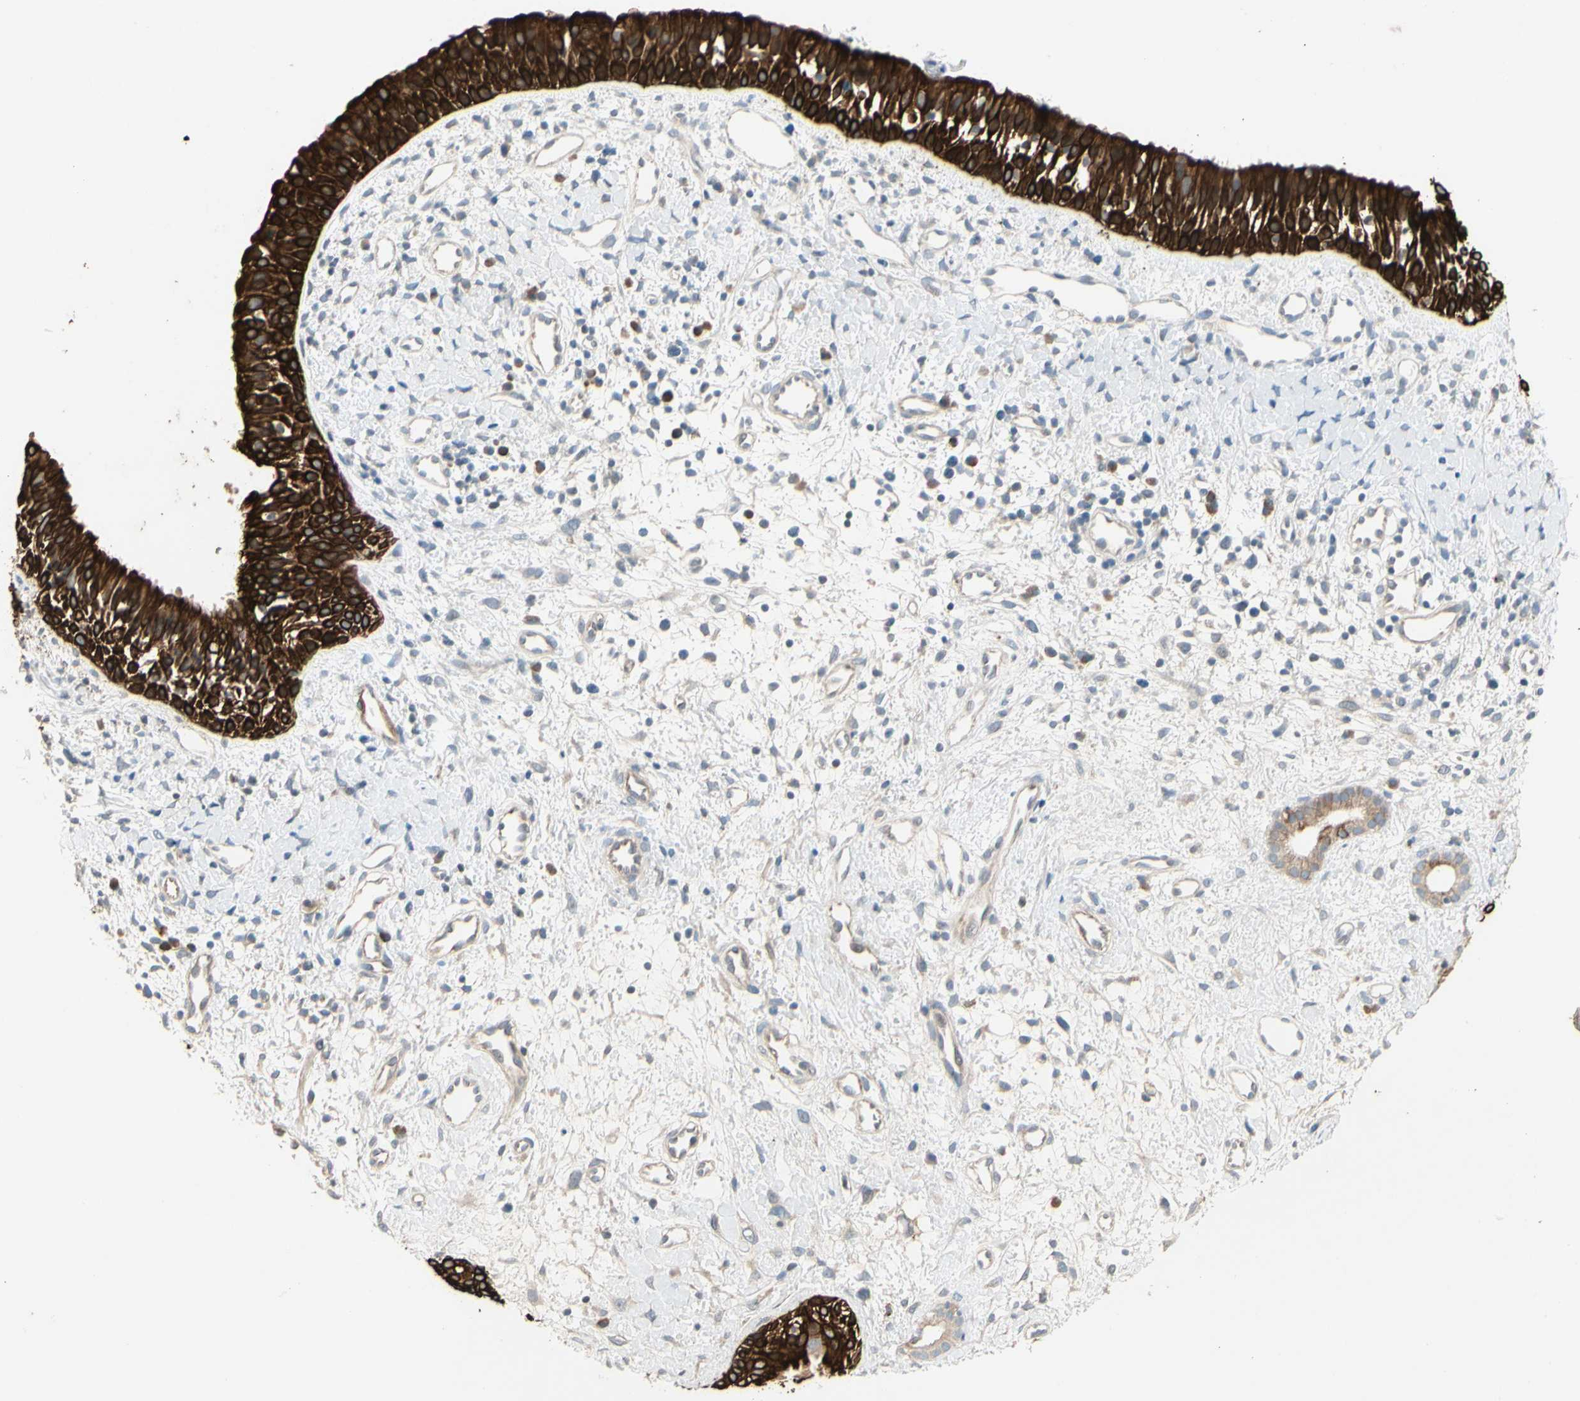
{"staining": {"intensity": "strong", "quantity": ">75%", "location": "cytoplasmic/membranous"}, "tissue": "nasopharynx", "cell_type": "Respiratory epithelial cells", "image_type": "normal", "snomed": [{"axis": "morphology", "description": "Normal tissue, NOS"}, {"axis": "topography", "description": "Nasopharynx"}], "caption": "Normal nasopharynx displays strong cytoplasmic/membranous staining in about >75% of respiratory epithelial cells The staining is performed using DAB brown chromogen to label protein expression. The nuclei are counter-stained blue using hematoxylin..", "gene": "SKIL", "patient": {"sex": "male", "age": 22}}